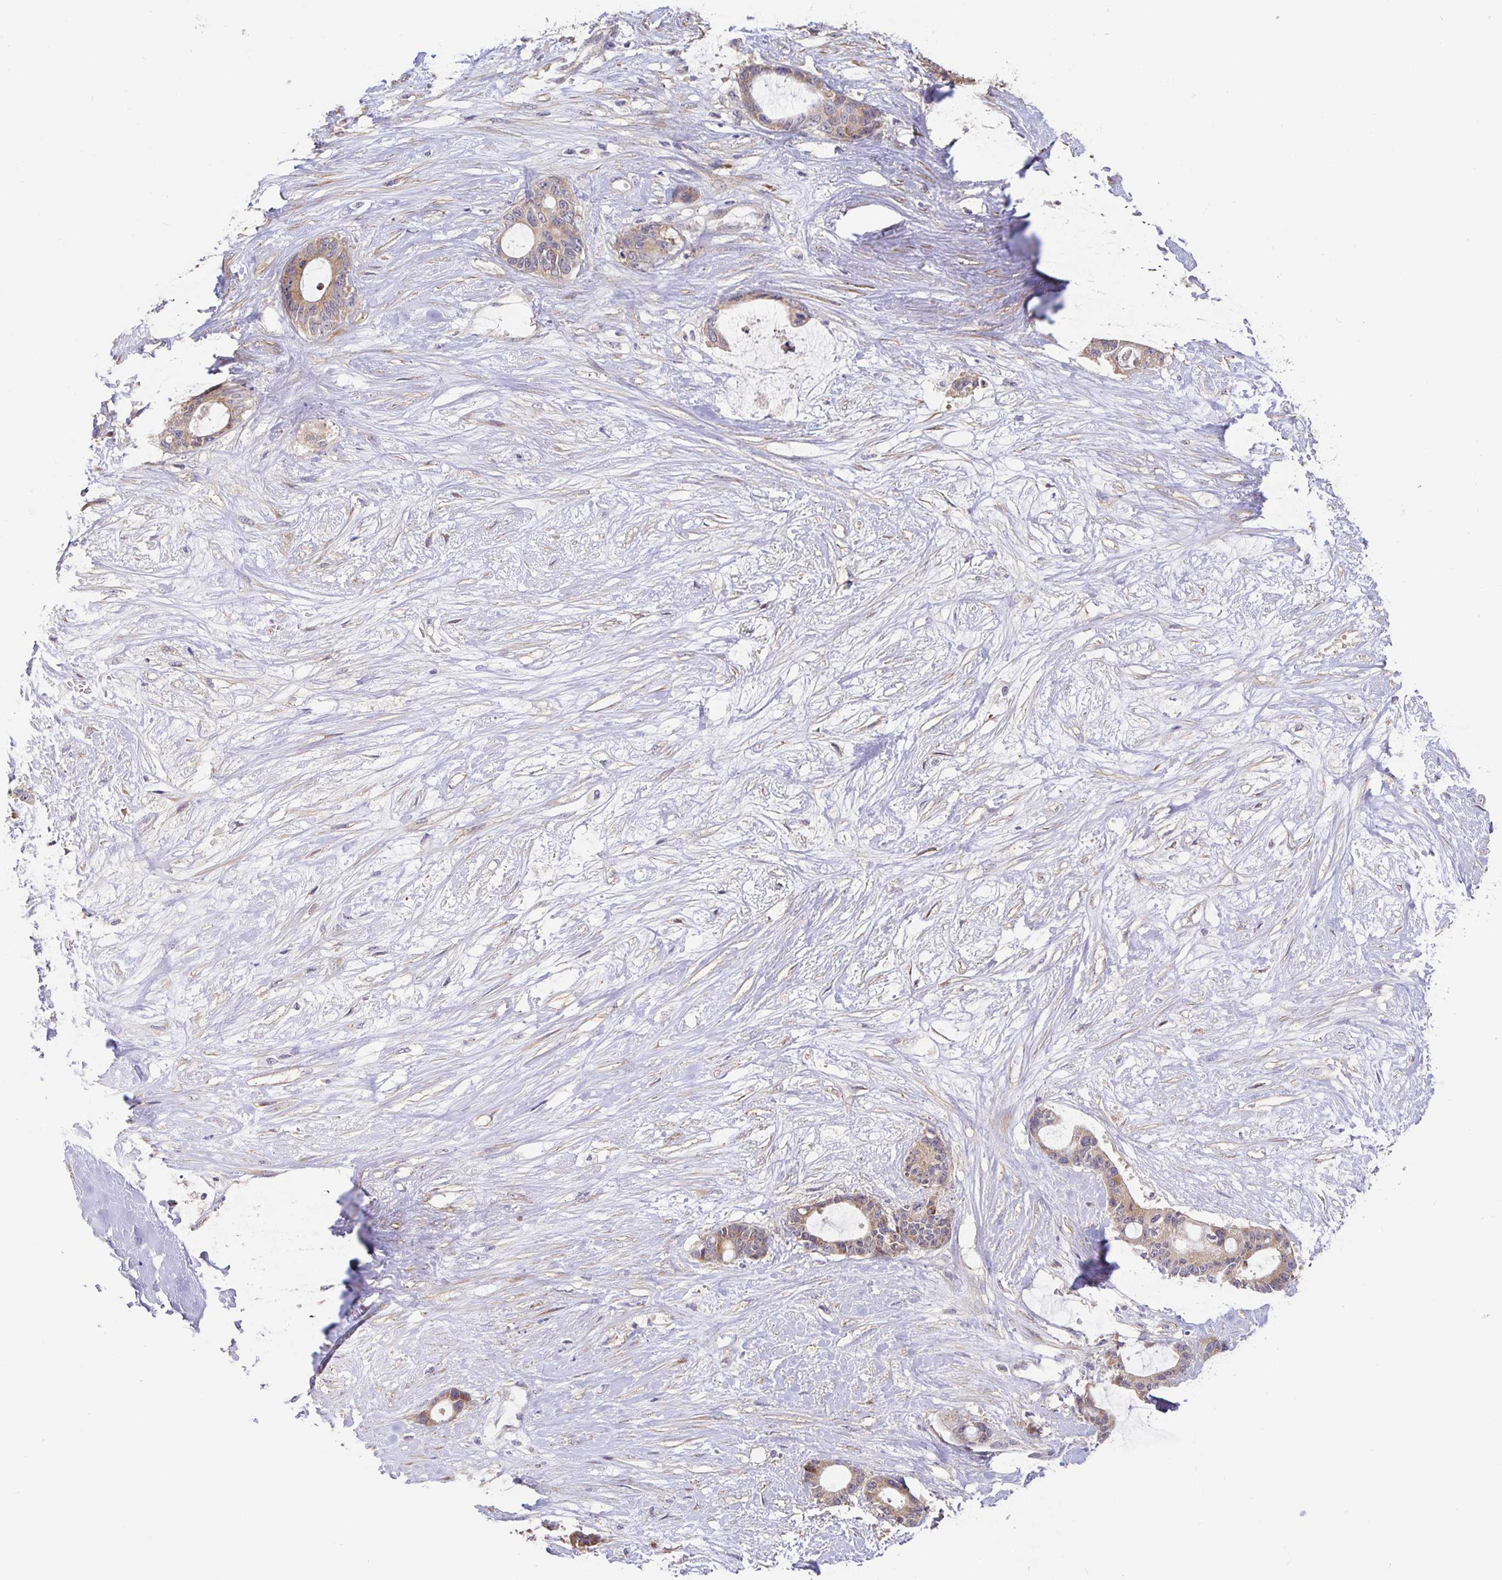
{"staining": {"intensity": "weak", "quantity": ">75%", "location": "cytoplasmic/membranous"}, "tissue": "liver cancer", "cell_type": "Tumor cells", "image_type": "cancer", "snomed": [{"axis": "morphology", "description": "Normal tissue, NOS"}, {"axis": "morphology", "description": "Cholangiocarcinoma"}, {"axis": "topography", "description": "Liver"}, {"axis": "topography", "description": "Peripheral nerve tissue"}], "caption": "A low amount of weak cytoplasmic/membranous expression is seen in about >75% of tumor cells in liver cancer tissue.", "gene": "ZDHHC11", "patient": {"sex": "female", "age": 73}}